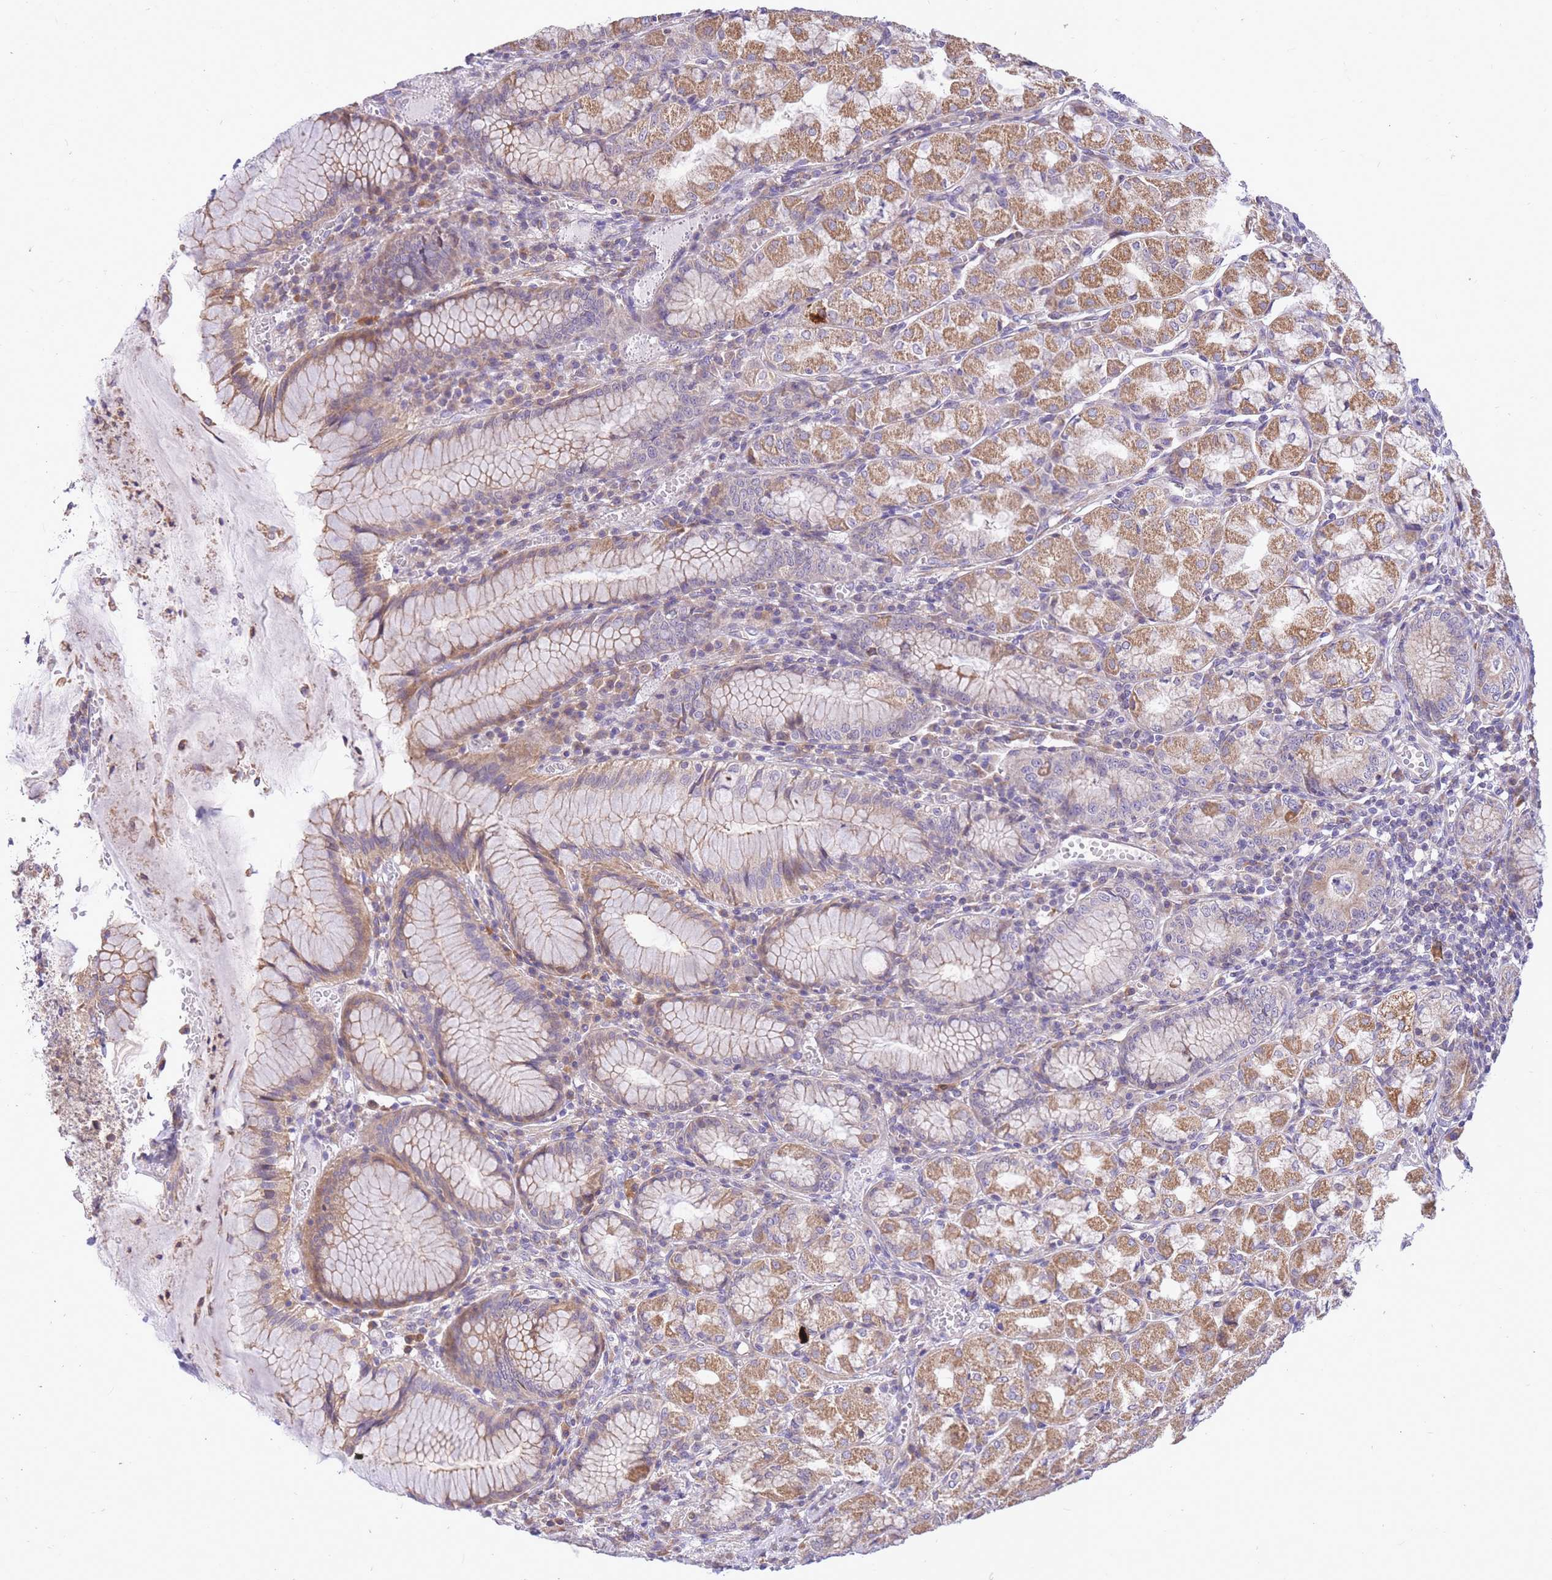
{"staining": {"intensity": "moderate", "quantity": "25%-75%", "location": "cytoplasmic/membranous"}, "tissue": "stomach", "cell_type": "Glandular cells", "image_type": "normal", "snomed": [{"axis": "morphology", "description": "Normal tissue, NOS"}, {"axis": "topography", "description": "Stomach"}], "caption": "A histopathology image of stomach stained for a protein shows moderate cytoplasmic/membranous brown staining in glandular cells. (Brightfield microscopy of DAB IHC at high magnification).", "gene": "TOPAZ1", "patient": {"sex": "male", "age": 55}}